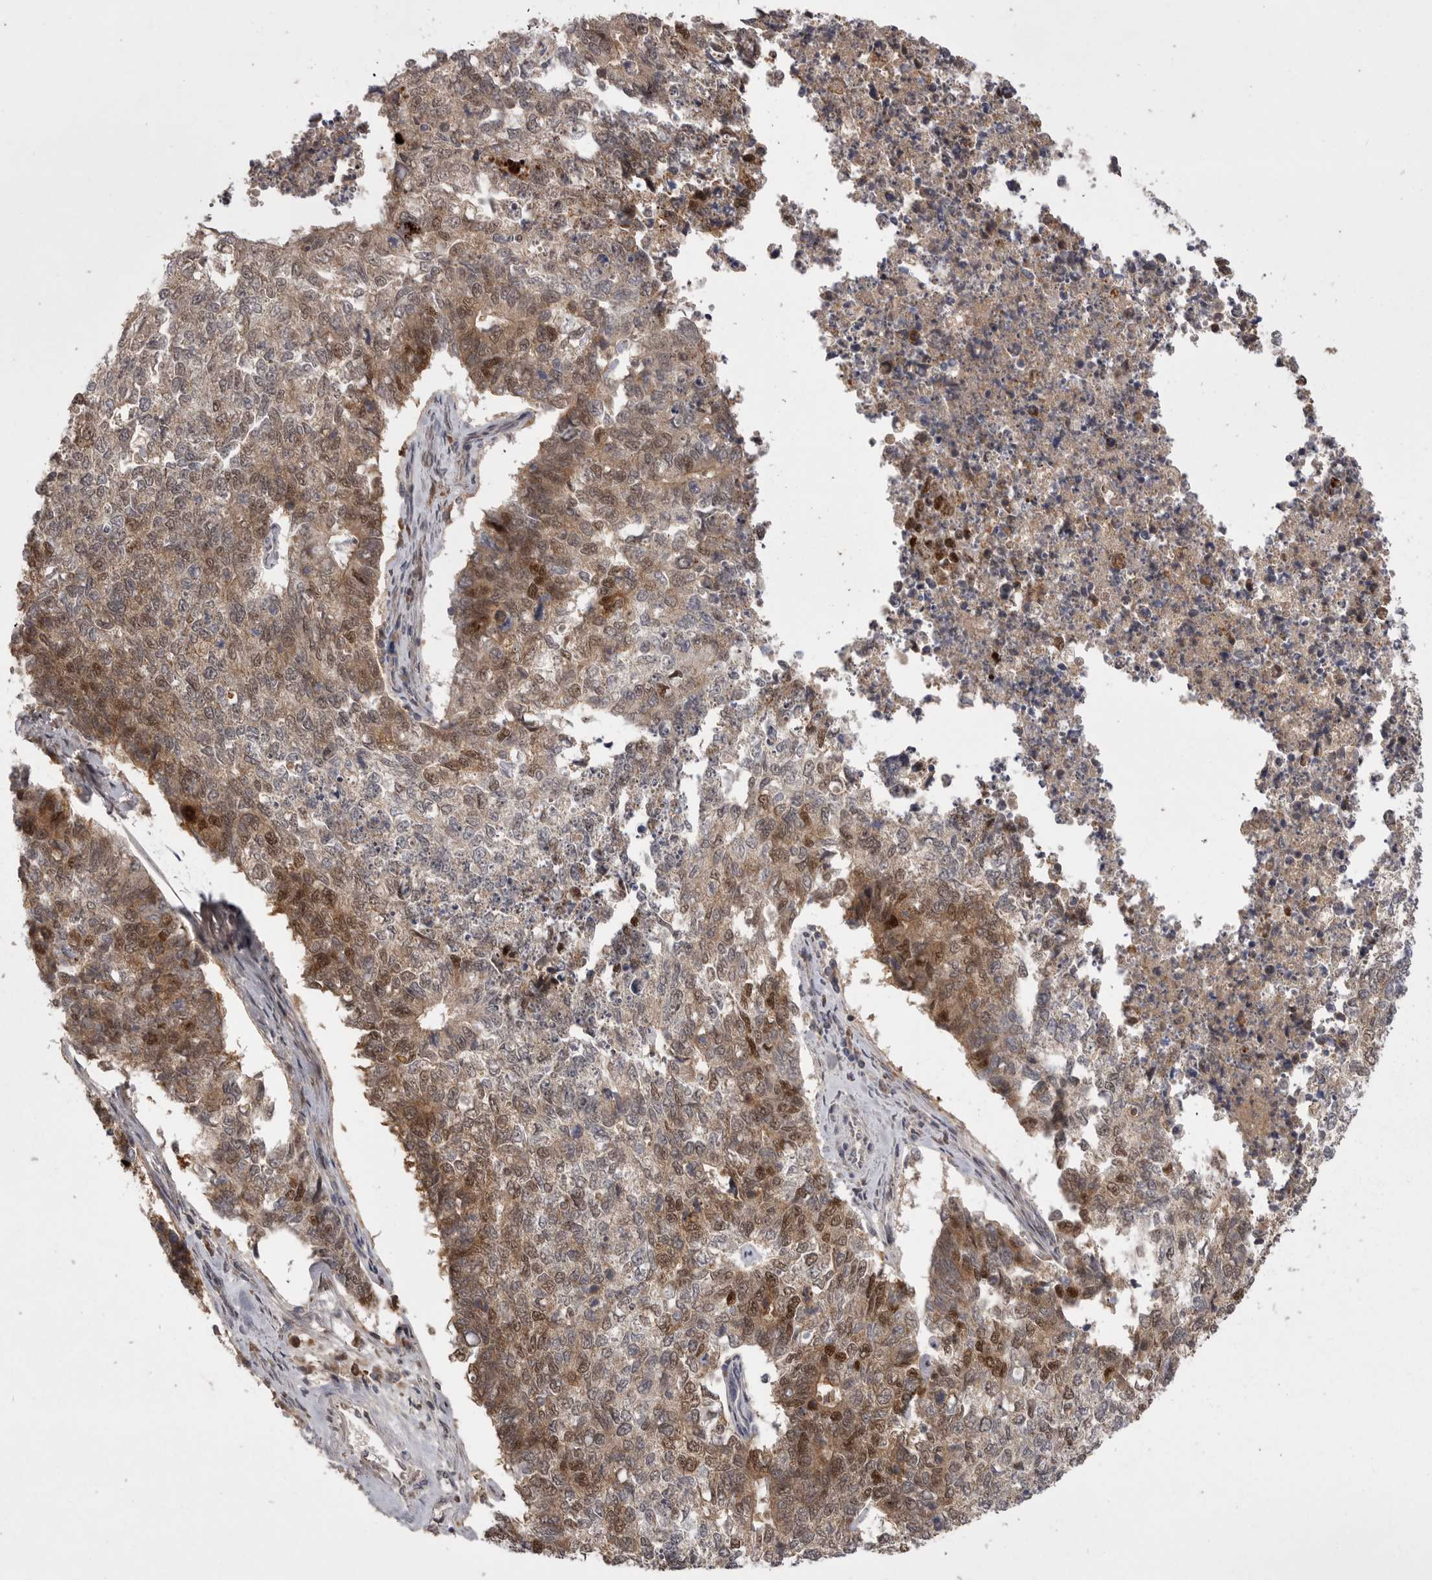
{"staining": {"intensity": "moderate", "quantity": ">75%", "location": "cytoplasmic/membranous,nuclear"}, "tissue": "cervical cancer", "cell_type": "Tumor cells", "image_type": "cancer", "snomed": [{"axis": "morphology", "description": "Squamous cell carcinoma, NOS"}, {"axis": "topography", "description": "Cervix"}], "caption": "Tumor cells exhibit medium levels of moderate cytoplasmic/membranous and nuclear expression in approximately >75% of cells in cervical cancer (squamous cell carcinoma).", "gene": "KYAT3", "patient": {"sex": "female", "age": 63}}